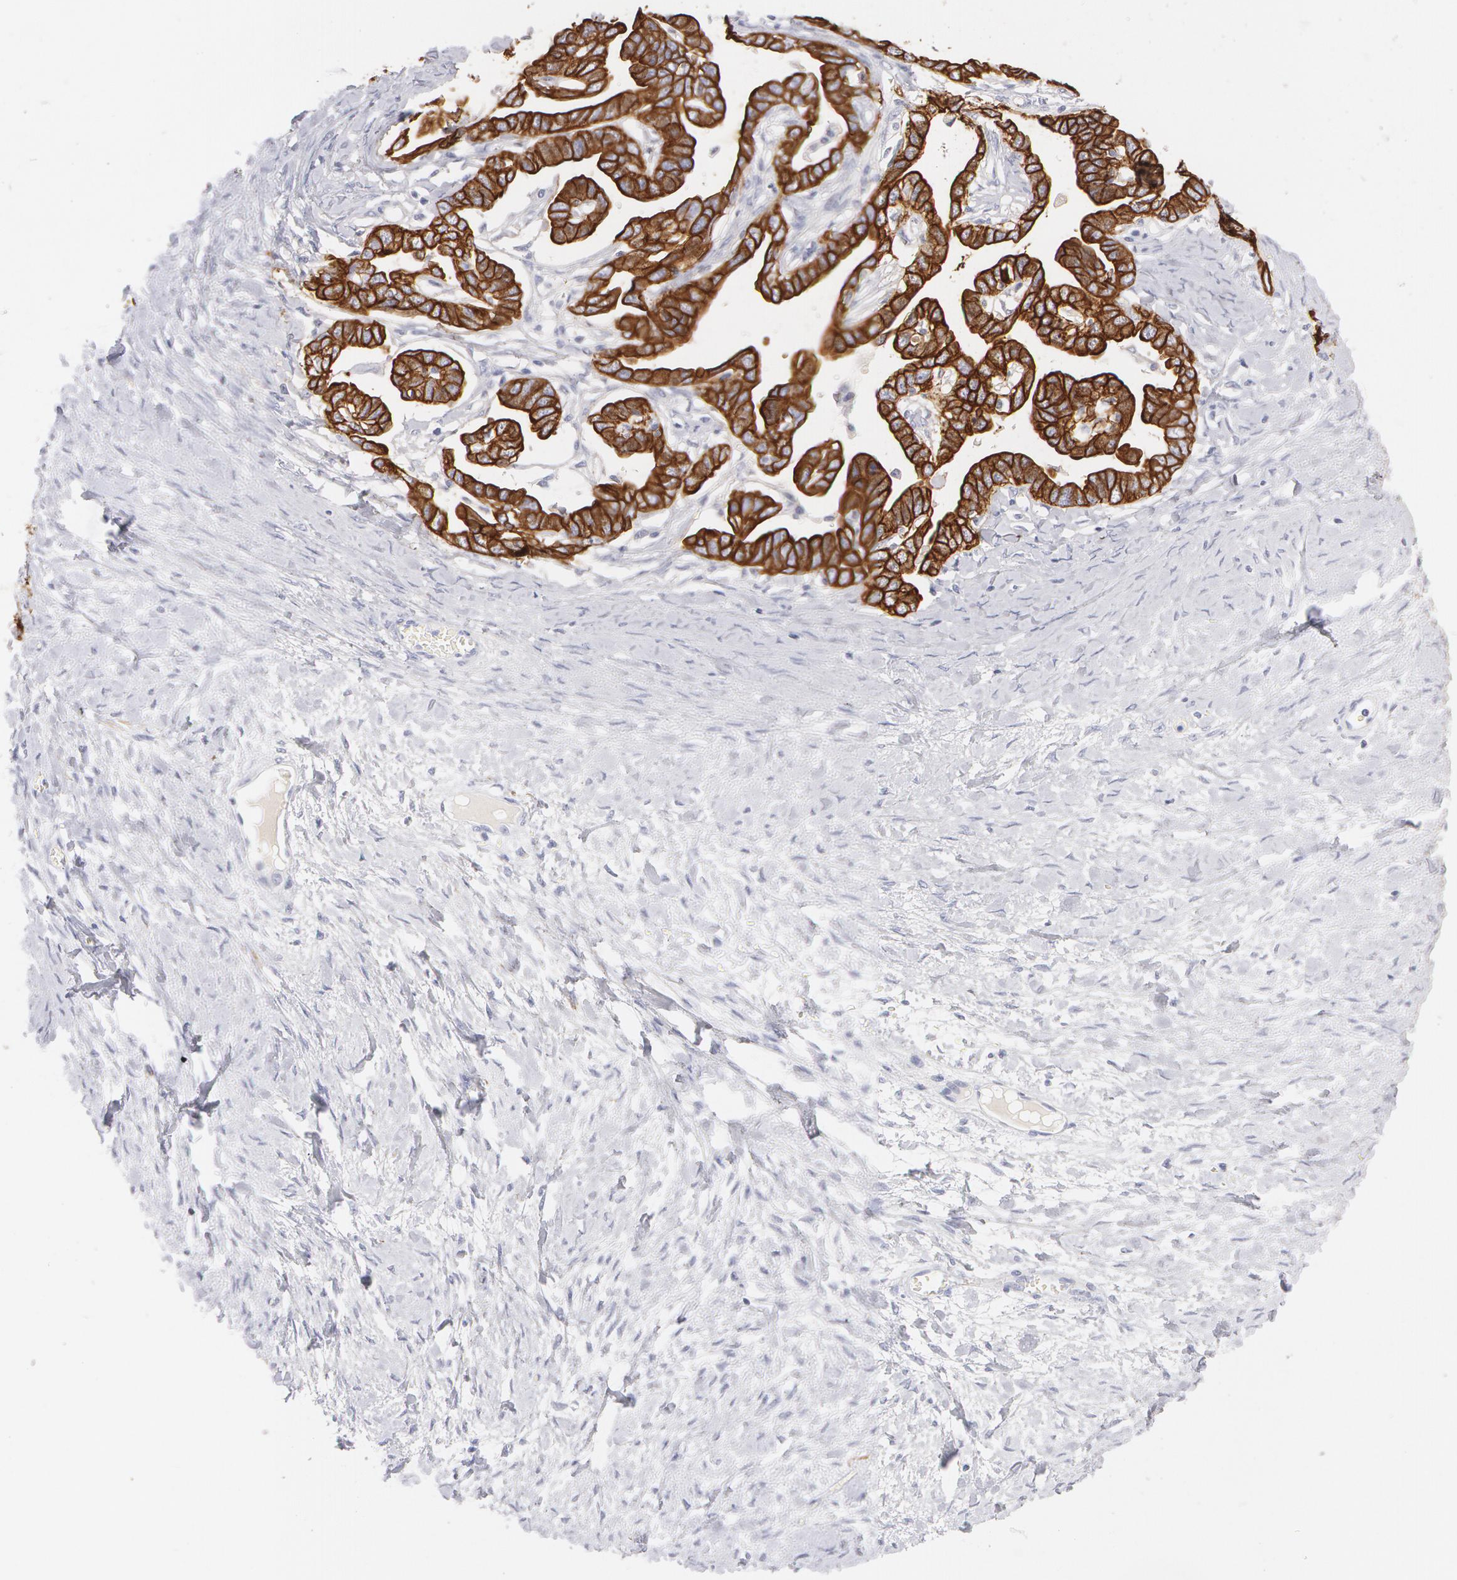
{"staining": {"intensity": "strong", "quantity": ">75%", "location": "cytoplasmic/membranous"}, "tissue": "ovarian cancer", "cell_type": "Tumor cells", "image_type": "cancer", "snomed": [{"axis": "morphology", "description": "Cystadenocarcinoma, serous, NOS"}, {"axis": "topography", "description": "Ovary"}], "caption": "High-magnification brightfield microscopy of ovarian serous cystadenocarcinoma stained with DAB (3,3'-diaminobenzidine) (brown) and counterstained with hematoxylin (blue). tumor cells exhibit strong cytoplasmic/membranous positivity is identified in about>75% of cells.", "gene": "KRT8", "patient": {"sex": "female", "age": 69}}